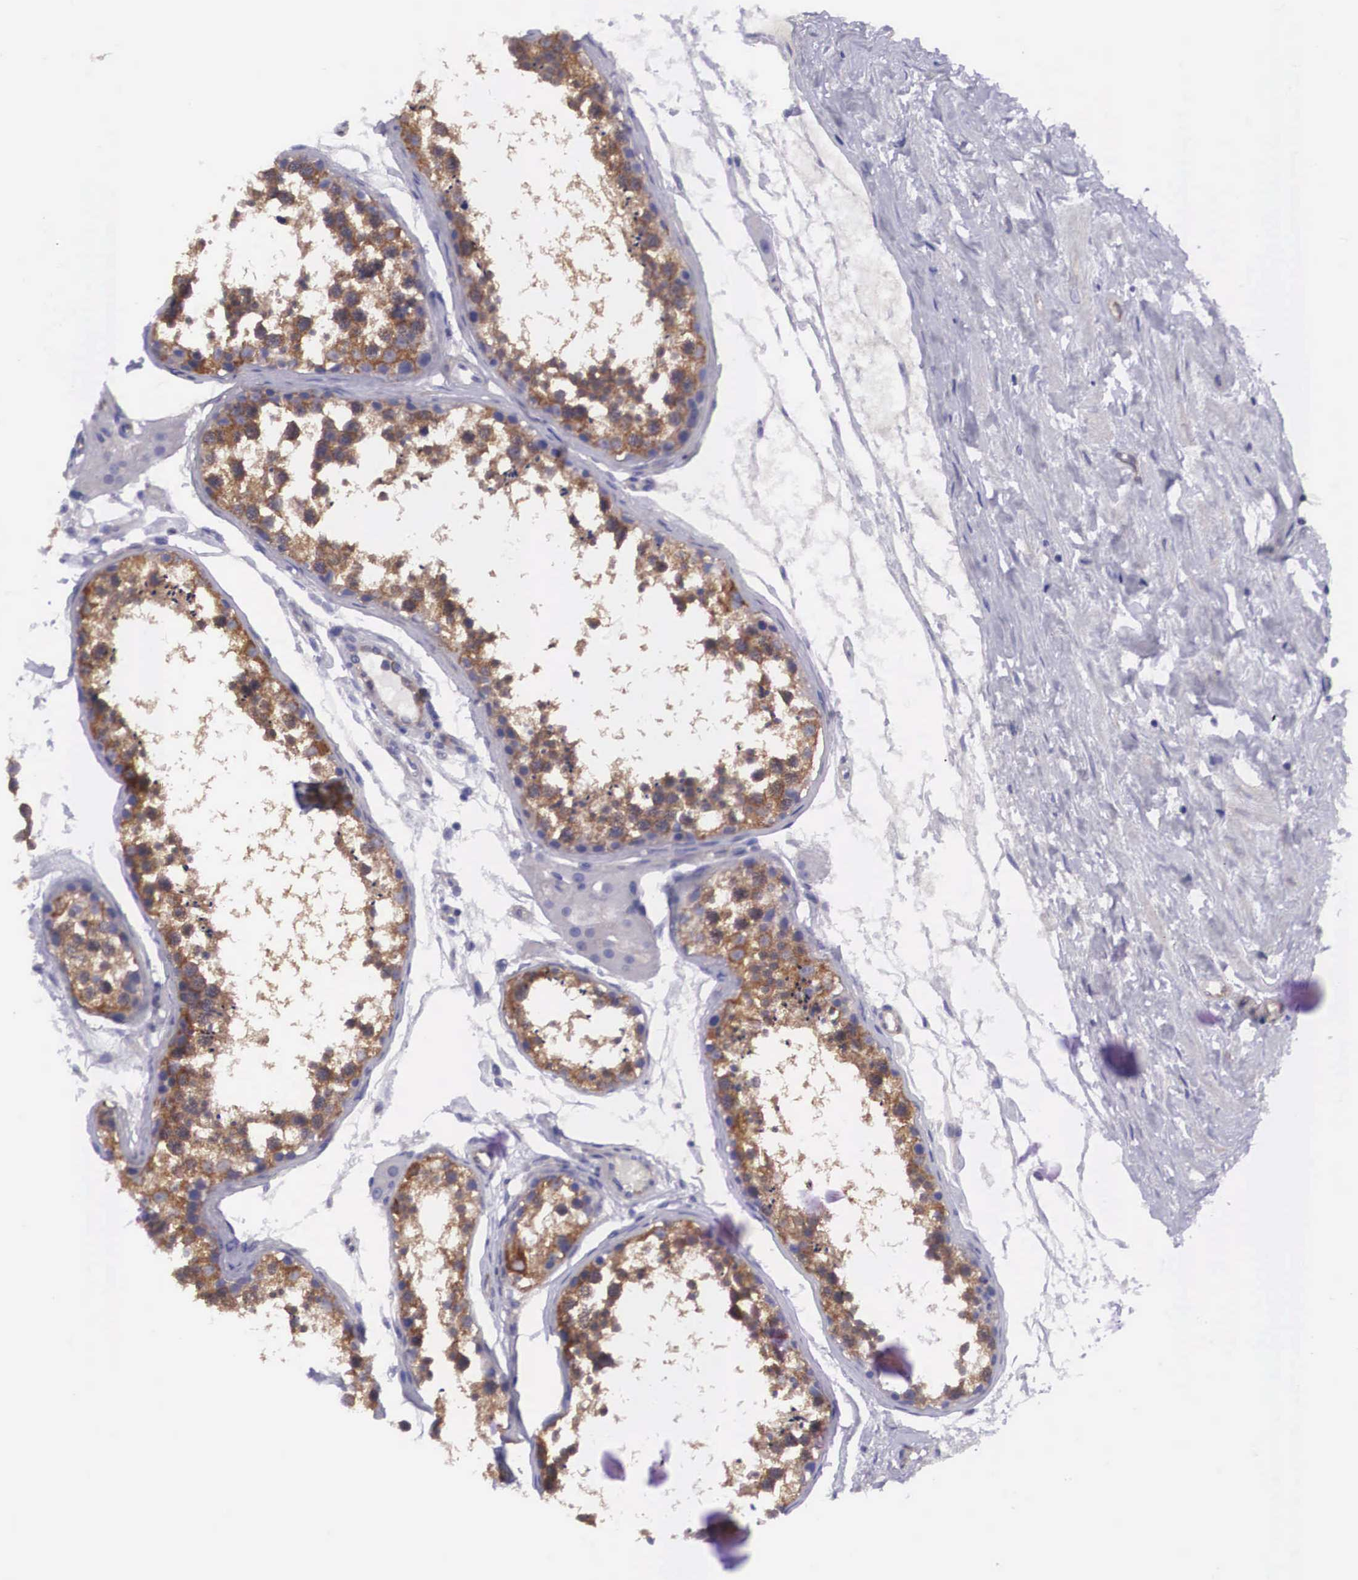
{"staining": {"intensity": "strong", "quantity": ">75%", "location": "cytoplasmic/membranous"}, "tissue": "testis", "cell_type": "Cells in seminiferous ducts", "image_type": "normal", "snomed": [{"axis": "morphology", "description": "Normal tissue, NOS"}, {"axis": "topography", "description": "Testis"}], "caption": "Immunohistochemical staining of normal human testis shows strong cytoplasmic/membranous protein staining in about >75% of cells in seminiferous ducts.", "gene": "BCAR1", "patient": {"sex": "male", "age": 57}}